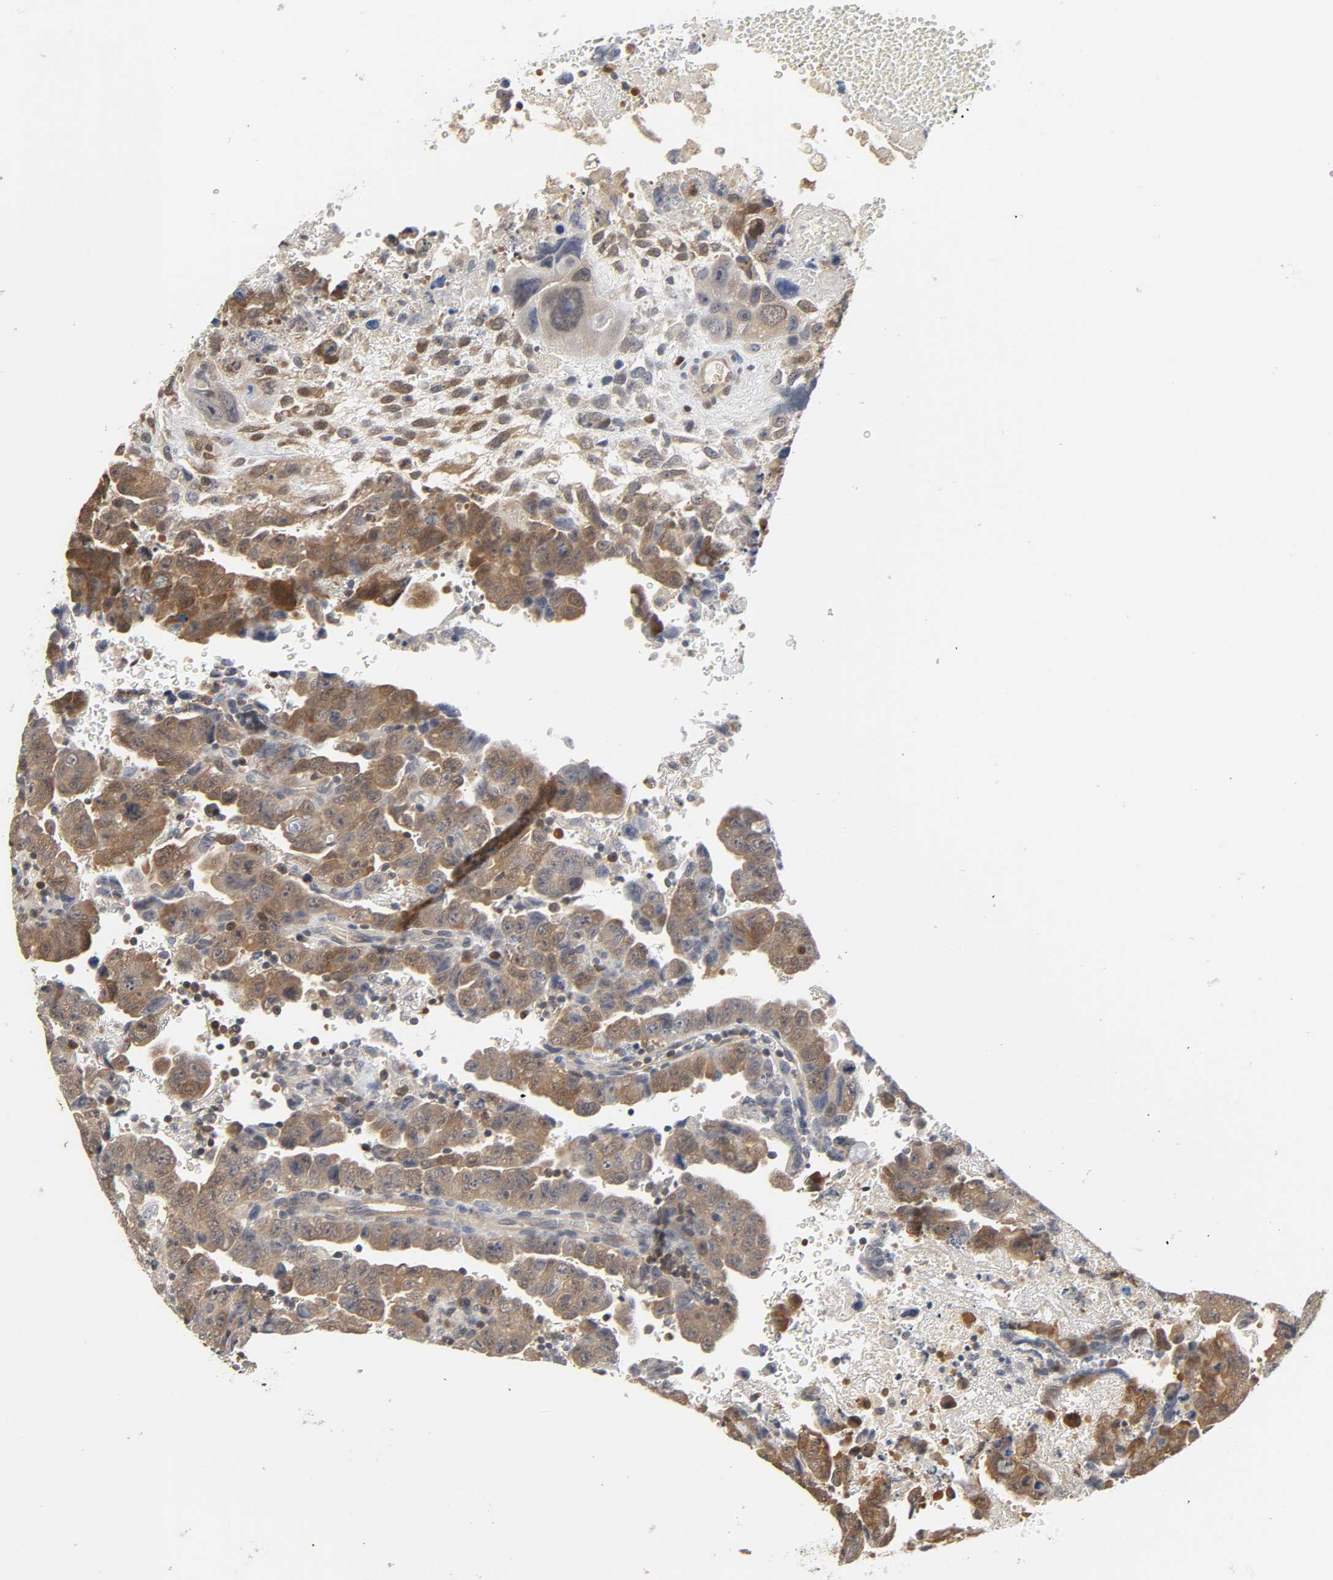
{"staining": {"intensity": "moderate", "quantity": ">75%", "location": "cytoplasmic/membranous"}, "tissue": "testis cancer", "cell_type": "Tumor cells", "image_type": "cancer", "snomed": [{"axis": "morphology", "description": "Carcinoma, Embryonal, NOS"}, {"axis": "topography", "description": "Testis"}], "caption": "Testis embryonal carcinoma tissue shows moderate cytoplasmic/membranous staining in approximately >75% of tumor cells, visualized by immunohistochemistry.", "gene": "MIF", "patient": {"sex": "male", "age": 28}}